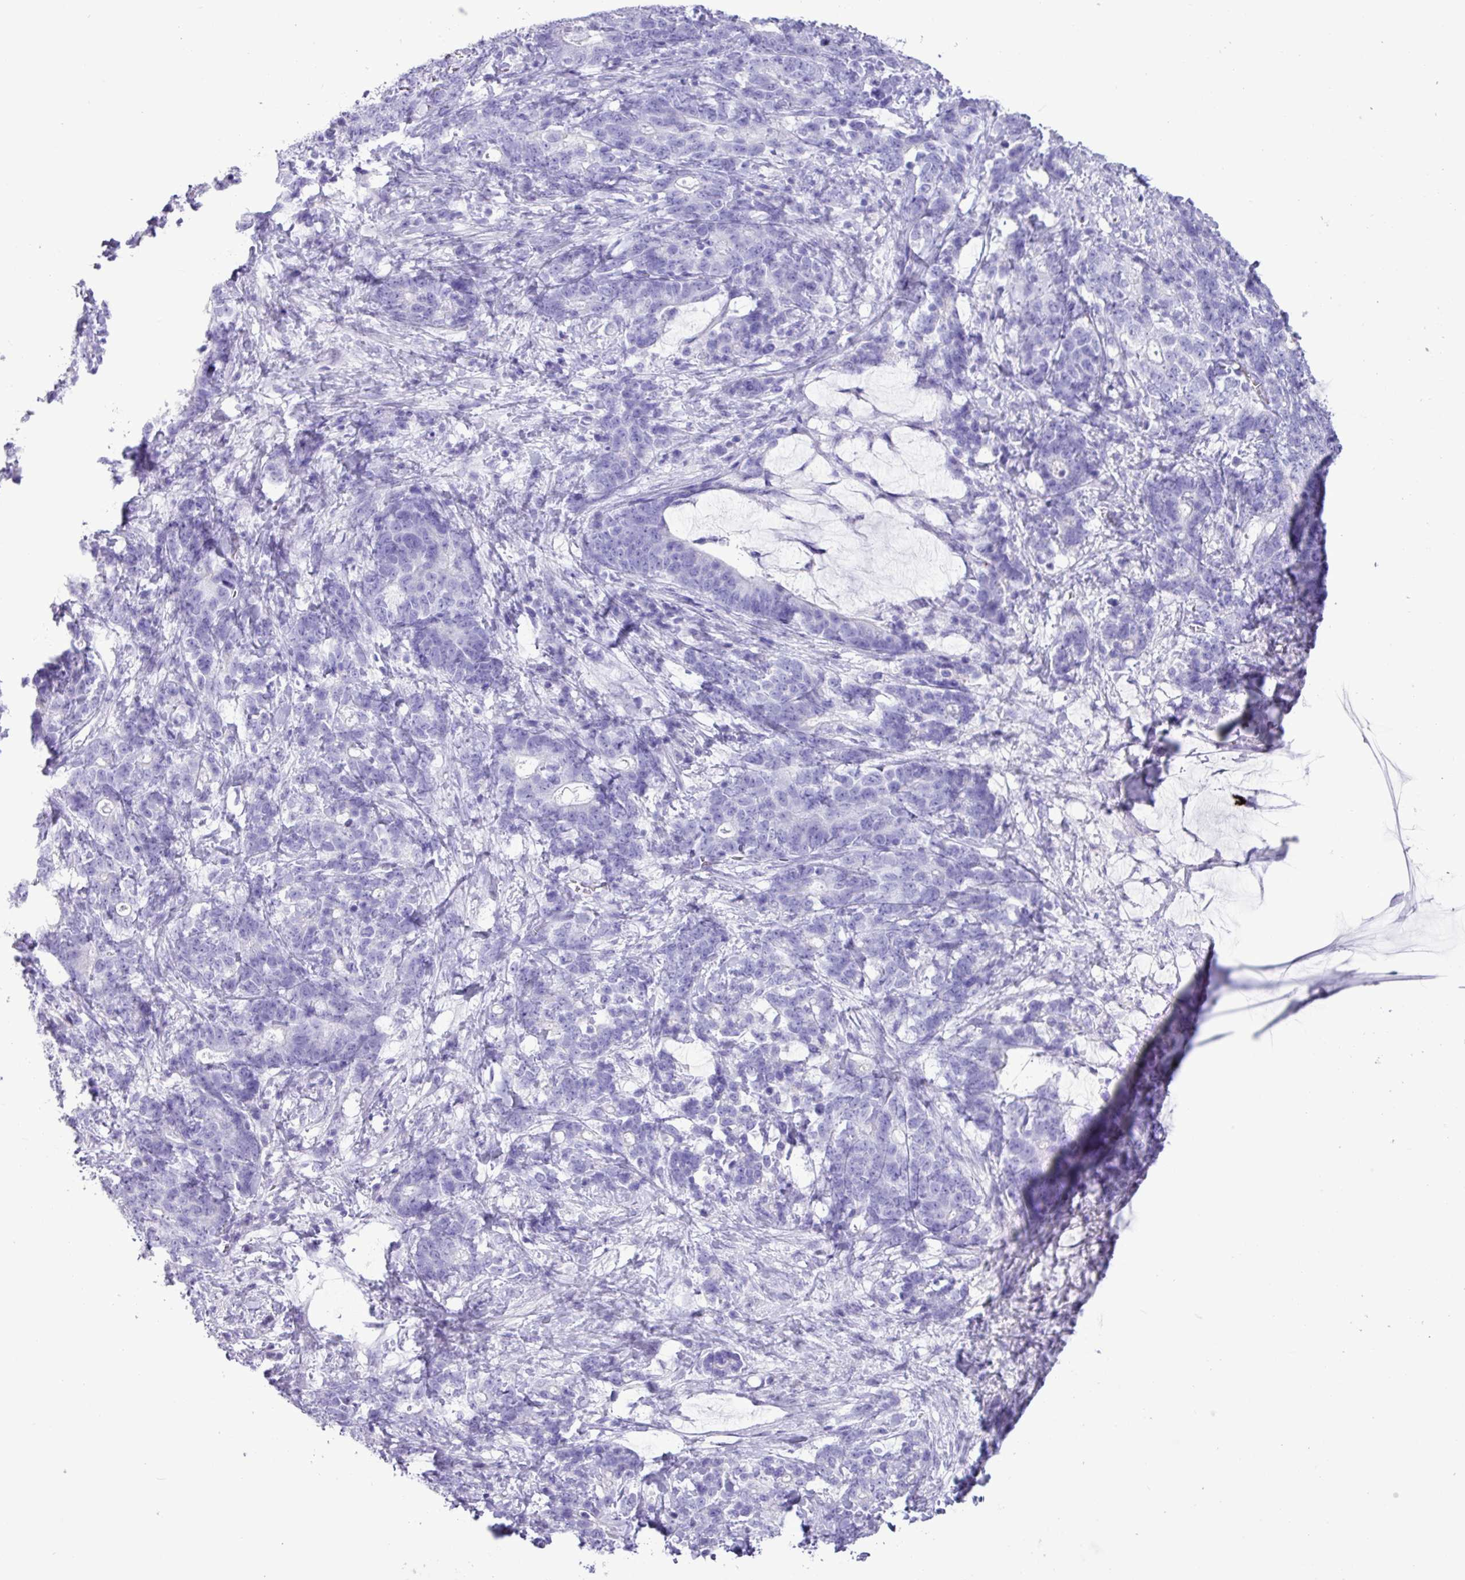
{"staining": {"intensity": "negative", "quantity": "none", "location": "none"}, "tissue": "stomach cancer", "cell_type": "Tumor cells", "image_type": "cancer", "snomed": [{"axis": "morphology", "description": "Normal tissue, NOS"}, {"axis": "morphology", "description": "Adenocarcinoma, NOS"}, {"axis": "topography", "description": "Stomach"}], "caption": "This is an immunohistochemistry micrograph of human stomach adenocarcinoma. There is no expression in tumor cells.", "gene": "CKMT2", "patient": {"sex": "female", "age": 64}}